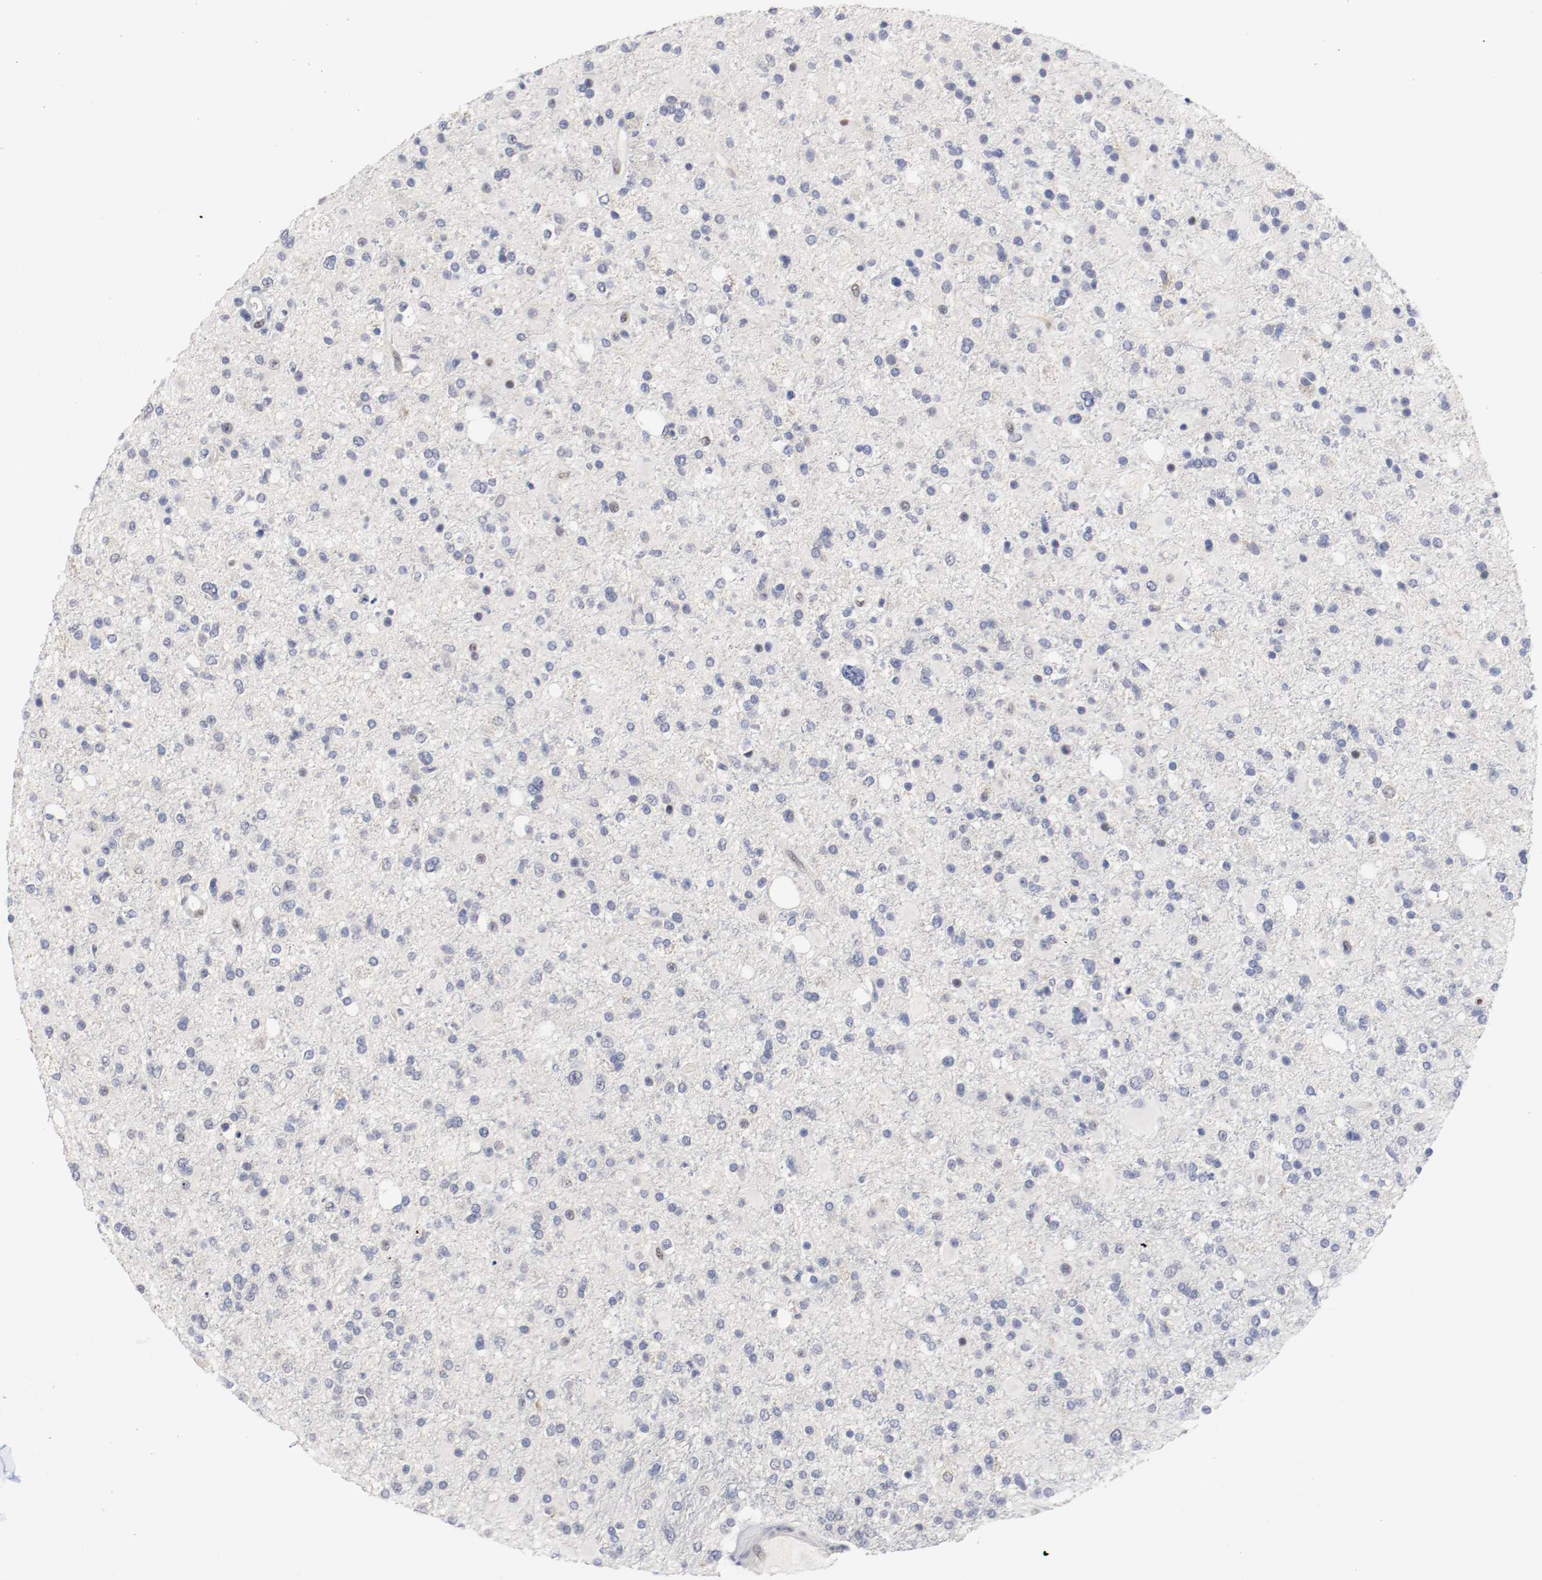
{"staining": {"intensity": "weak", "quantity": "<25%", "location": "nuclear"}, "tissue": "glioma", "cell_type": "Tumor cells", "image_type": "cancer", "snomed": [{"axis": "morphology", "description": "Glioma, malignant, High grade"}, {"axis": "topography", "description": "Brain"}], "caption": "DAB immunohistochemical staining of malignant high-grade glioma shows no significant expression in tumor cells.", "gene": "FOSL2", "patient": {"sex": "male", "age": 33}}